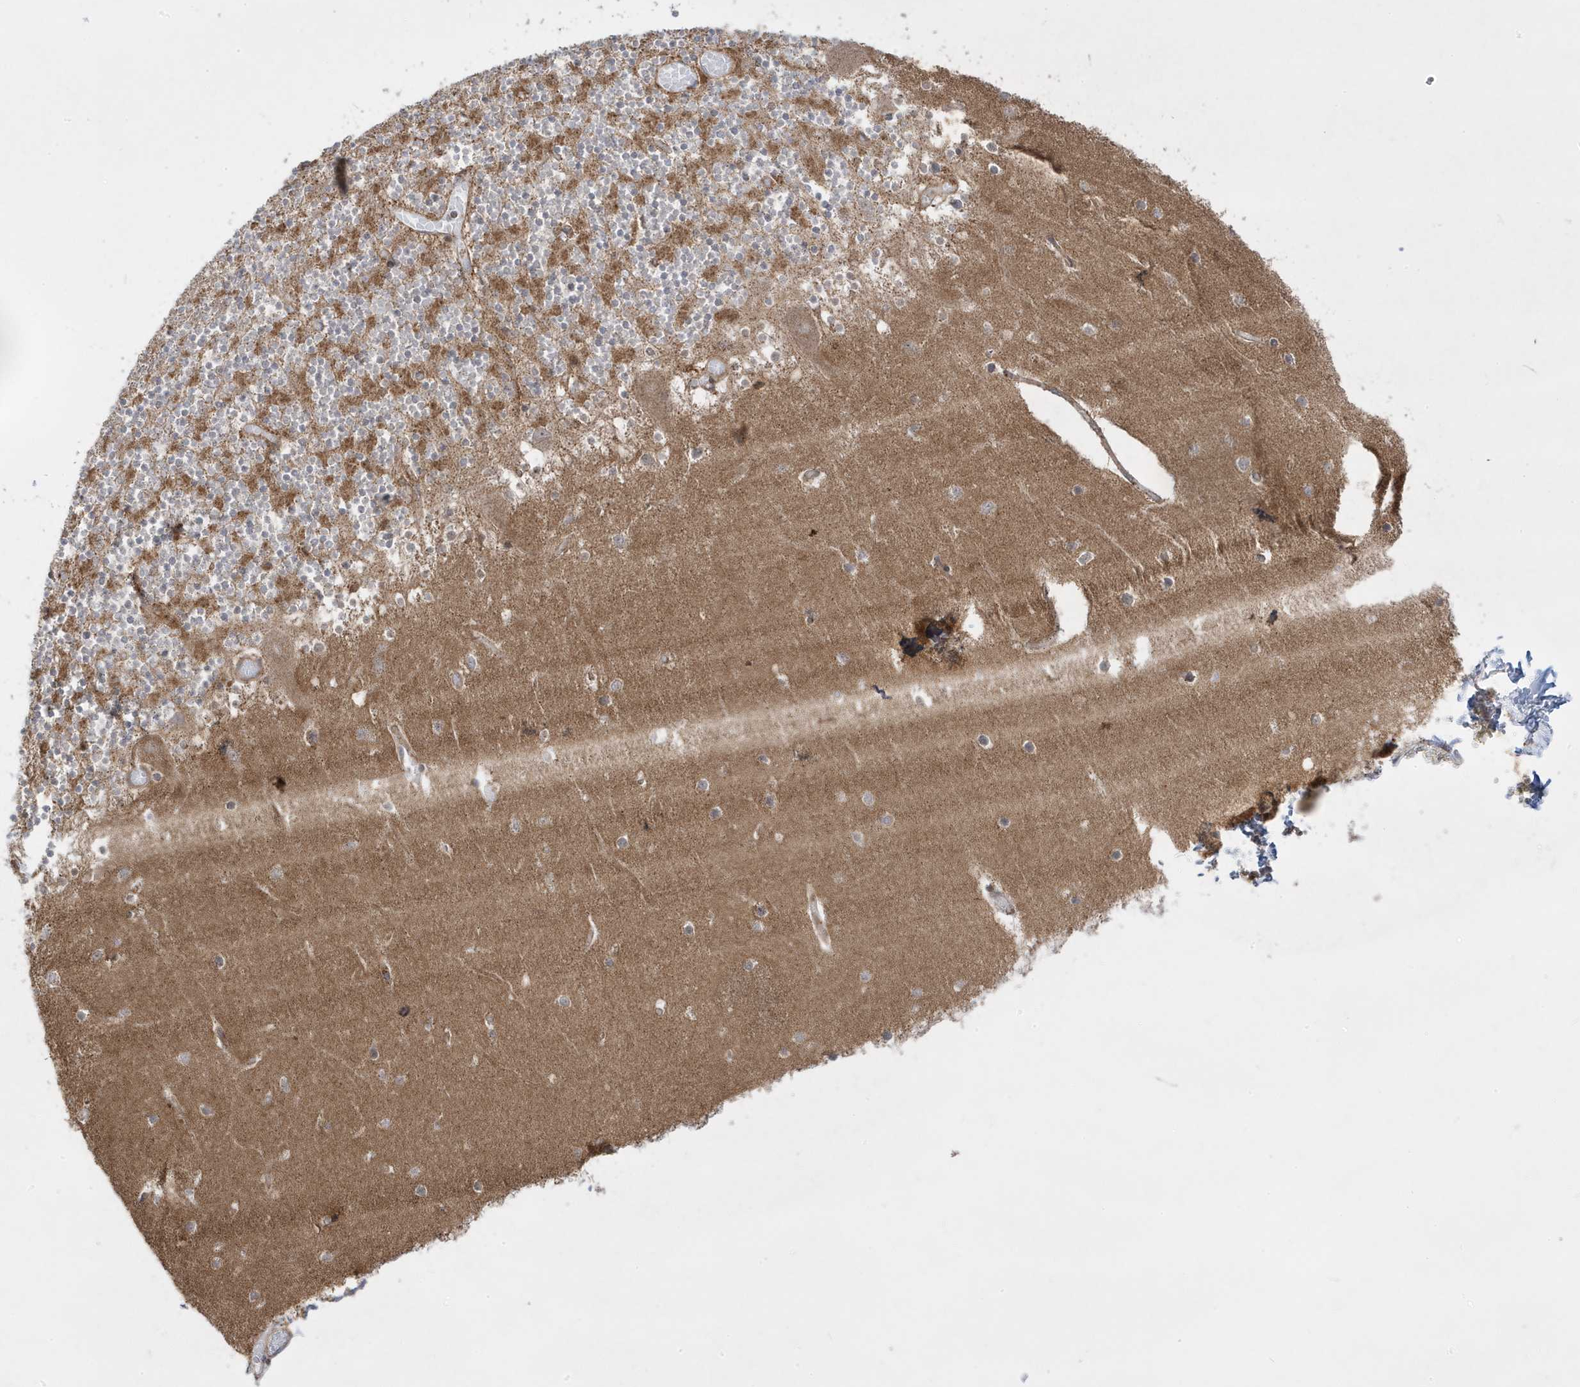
{"staining": {"intensity": "moderate", "quantity": "<25%", "location": "cytoplasmic/membranous"}, "tissue": "cerebellum", "cell_type": "Cells in granular layer", "image_type": "normal", "snomed": [{"axis": "morphology", "description": "Normal tissue, NOS"}, {"axis": "topography", "description": "Cerebellum"}], "caption": "Normal cerebellum exhibits moderate cytoplasmic/membranous expression in approximately <25% of cells in granular layer Nuclei are stained in blue..", "gene": "CLUAP1", "patient": {"sex": "female", "age": 28}}